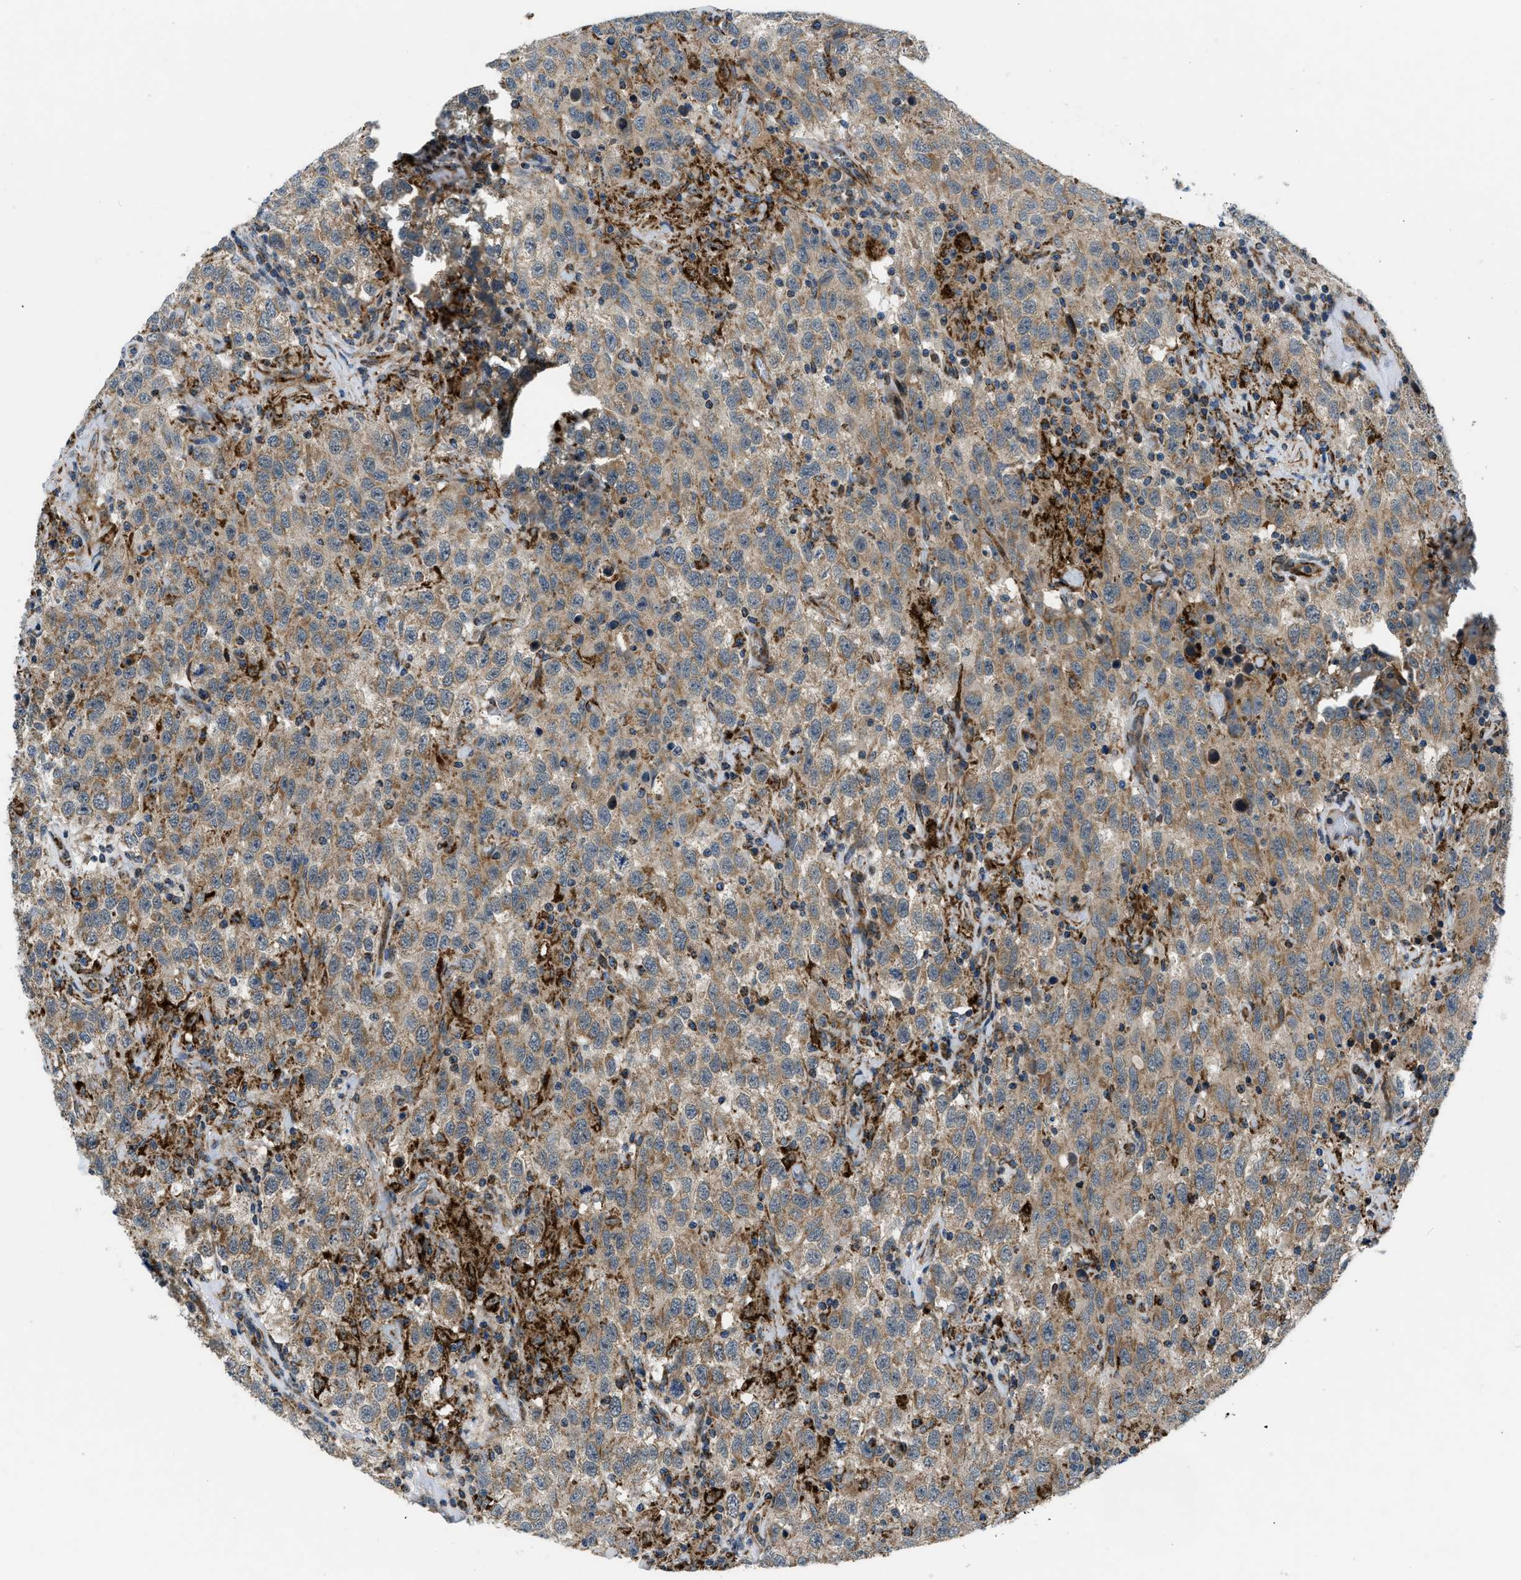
{"staining": {"intensity": "moderate", "quantity": ">75%", "location": "cytoplasmic/membranous"}, "tissue": "testis cancer", "cell_type": "Tumor cells", "image_type": "cancer", "snomed": [{"axis": "morphology", "description": "Seminoma, NOS"}, {"axis": "topography", "description": "Testis"}], "caption": "IHC (DAB (3,3'-diaminobenzidine)) staining of human testis cancer shows moderate cytoplasmic/membranous protein expression in about >75% of tumor cells.", "gene": "GSDME", "patient": {"sex": "male", "age": 41}}